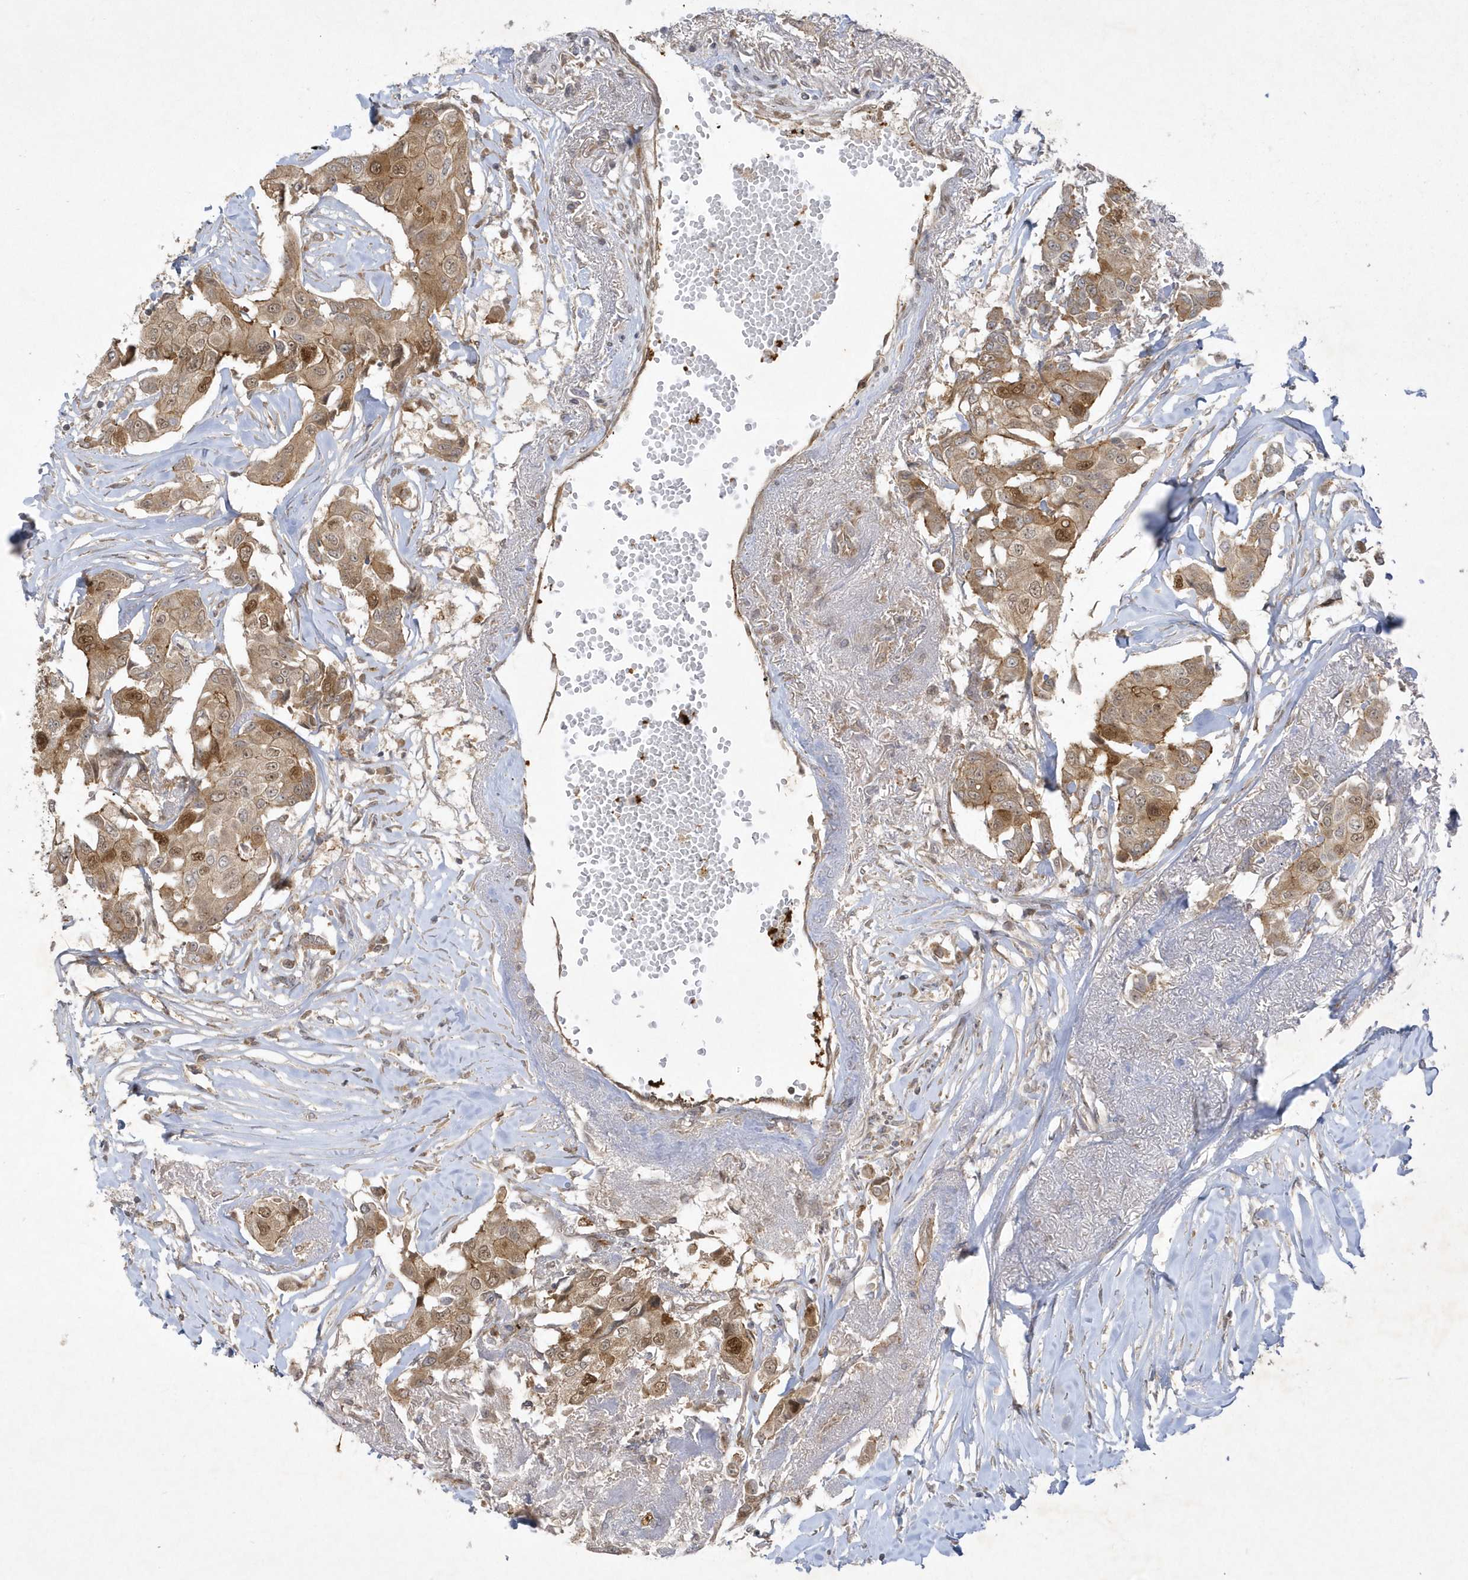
{"staining": {"intensity": "moderate", "quantity": ">75%", "location": "cytoplasmic/membranous,nuclear"}, "tissue": "breast cancer", "cell_type": "Tumor cells", "image_type": "cancer", "snomed": [{"axis": "morphology", "description": "Duct carcinoma"}, {"axis": "topography", "description": "Breast"}], "caption": "Moderate cytoplasmic/membranous and nuclear positivity is present in about >75% of tumor cells in breast infiltrating ductal carcinoma. The protein is shown in brown color, while the nuclei are stained blue.", "gene": "NAF1", "patient": {"sex": "female", "age": 80}}